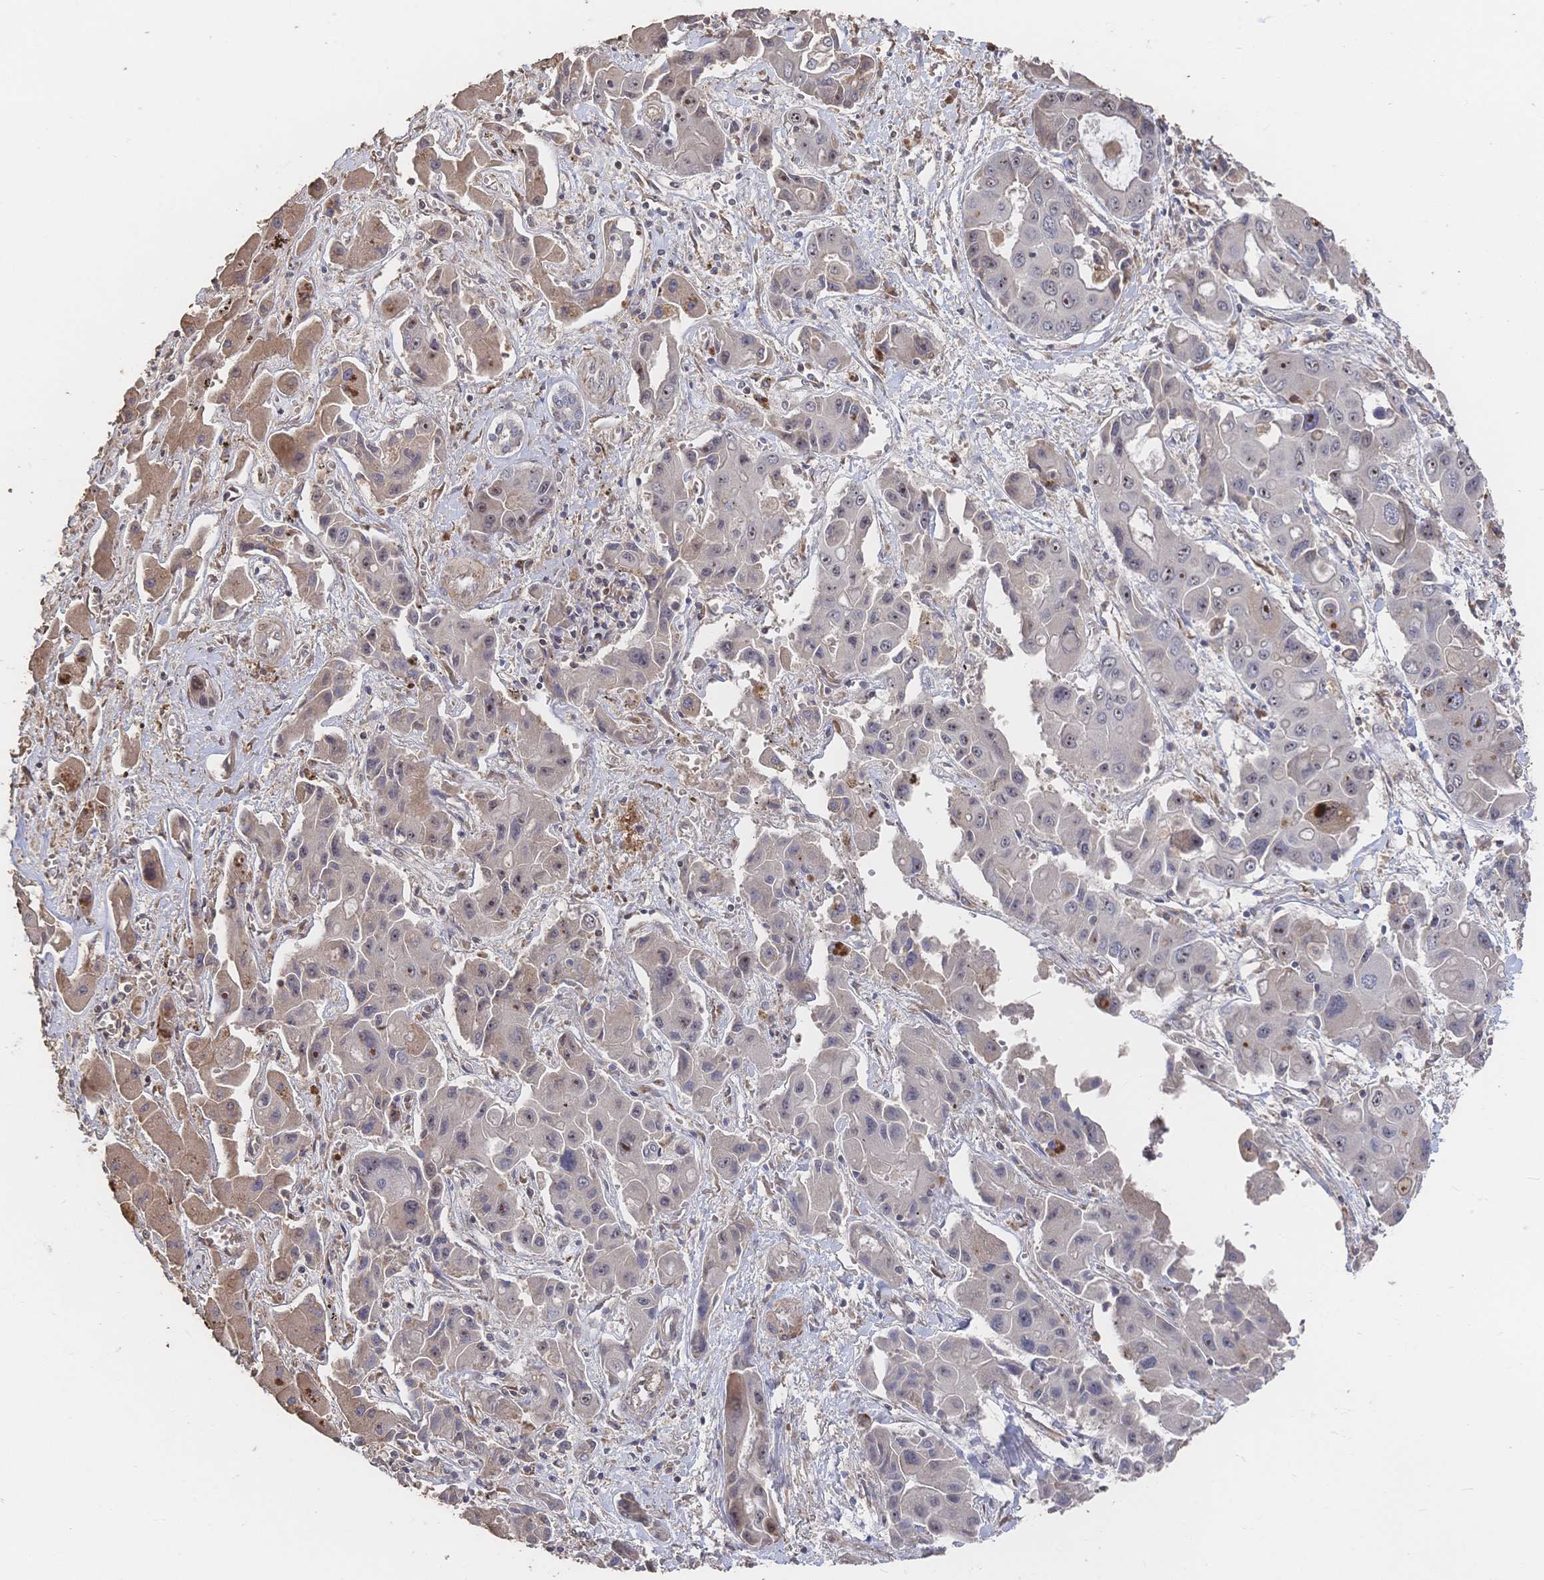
{"staining": {"intensity": "negative", "quantity": "none", "location": "none"}, "tissue": "liver cancer", "cell_type": "Tumor cells", "image_type": "cancer", "snomed": [{"axis": "morphology", "description": "Cholangiocarcinoma"}, {"axis": "topography", "description": "Liver"}], "caption": "IHC of cholangiocarcinoma (liver) exhibits no staining in tumor cells.", "gene": "DNAJA4", "patient": {"sex": "male", "age": 67}}